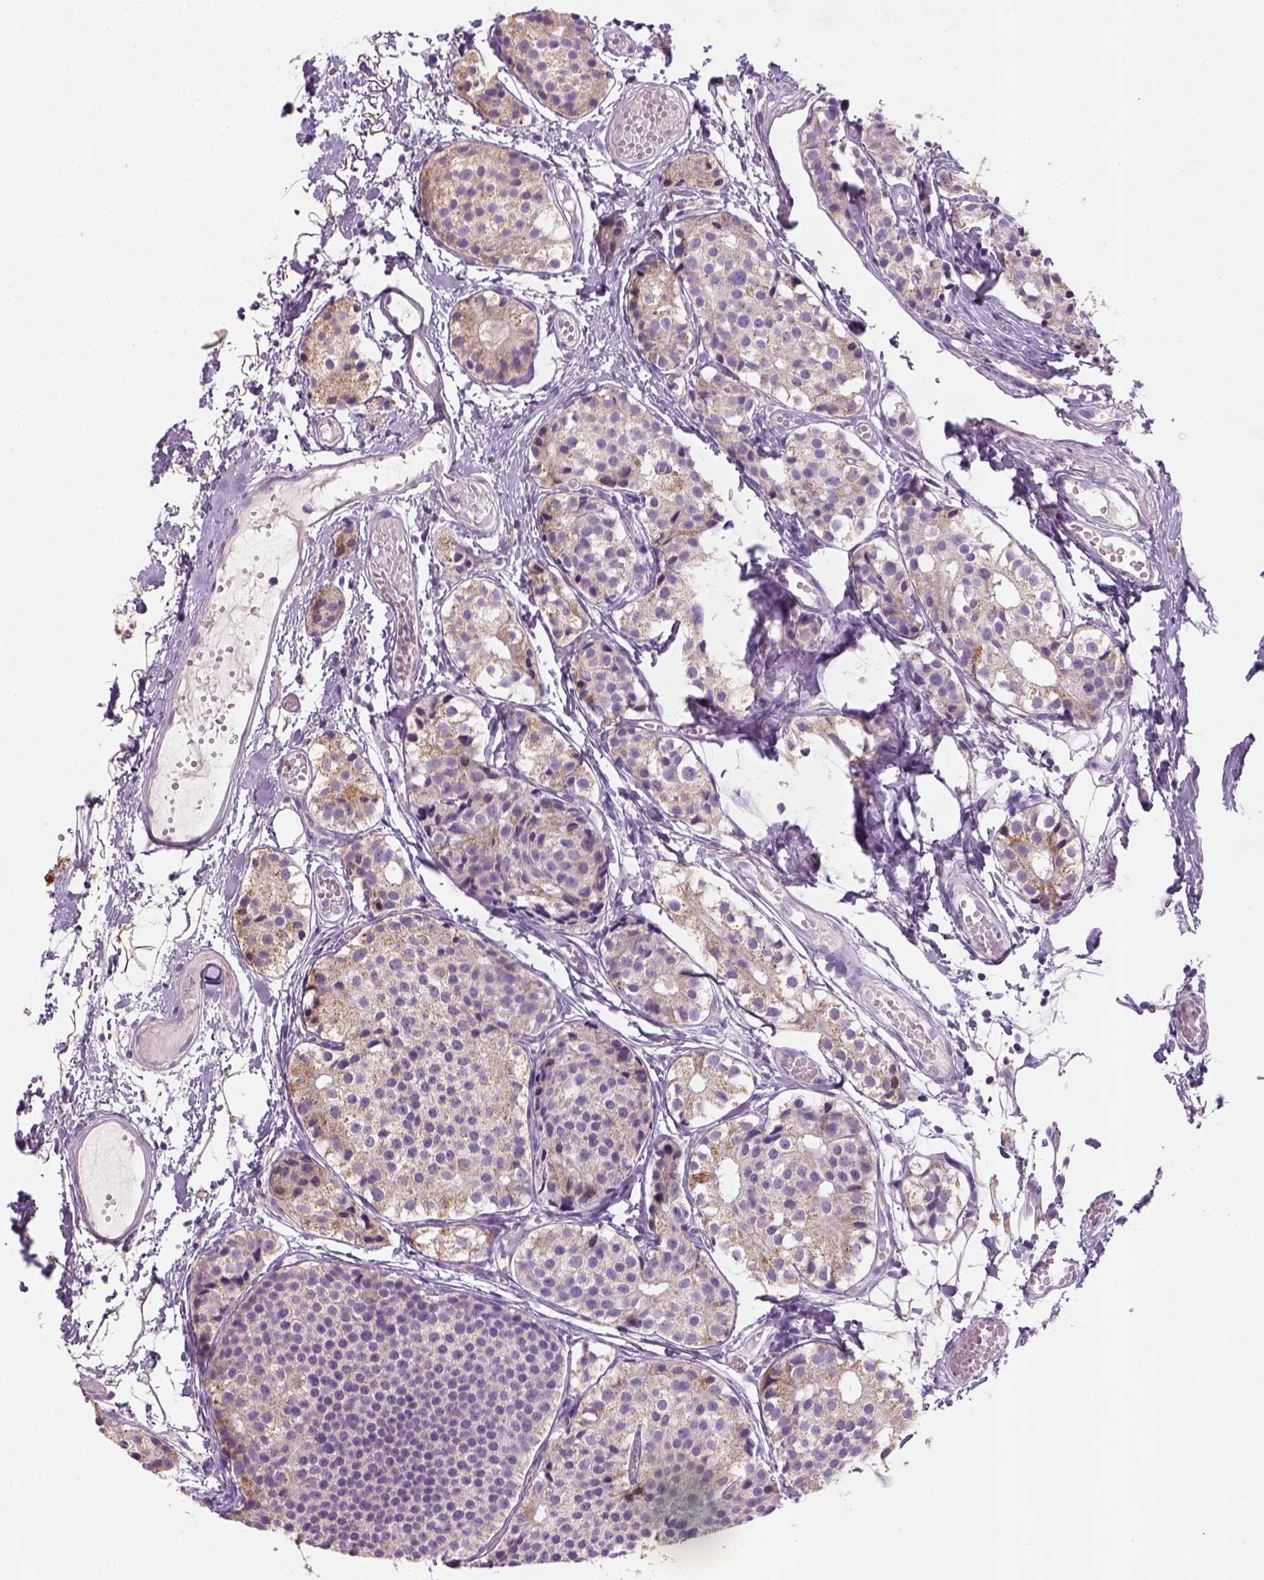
{"staining": {"intensity": "moderate", "quantity": "<25%", "location": "cytoplasmic/membranous"}, "tissue": "carcinoid", "cell_type": "Tumor cells", "image_type": "cancer", "snomed": [{"axis": "morphology", "description": "Carcinoid, malignant, NOS"}, {"axis": "topography", "description": "Small intestine"}], "caption": "An immunohistochemistry photomicrograph of tumor tissue is shown. Protein staining in brown labels moderate cytoplasmic/membranous positivity in carcinoid (malignant) within tumor cells.", "gene": "NUDT6", "patient": {"sex": "female", "age": 65}}